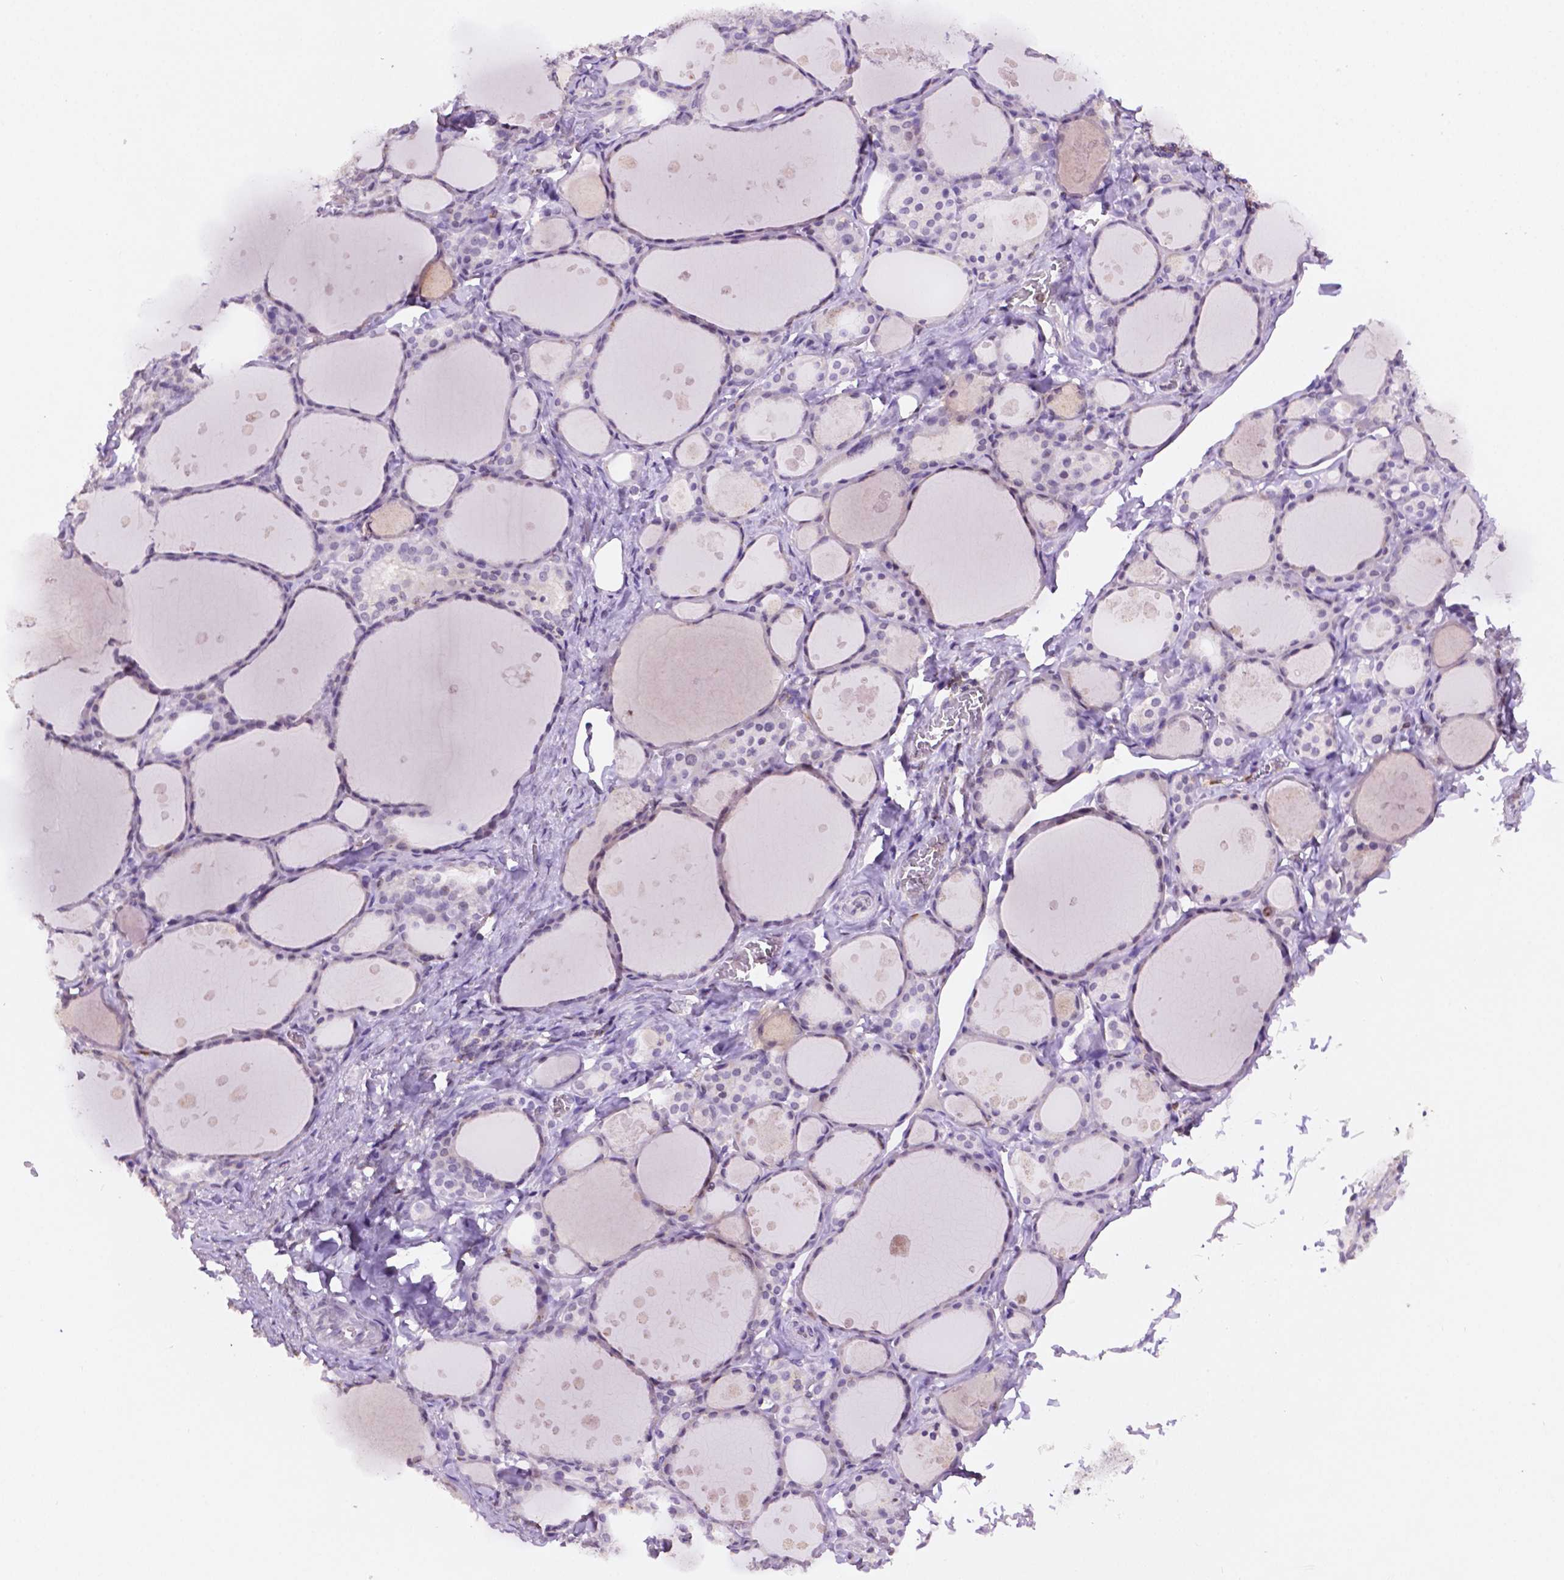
{"staining": {"intensity": "negative", "quantity": "none", "location": "none"}, "tissue": "thyroid gland", "cell_type": "Glandular cells", "image_type": "normal", "snomed": [{"axis": "morphology", "description": "Normal tissue, NOS"}, {"axis": "topography", "description": "Thyroid gland"}], "caption": "Protein analysis of normal thyroid gland displays no significant positivity in glandular cells.", "gene": "PTPN6", "patient": {"sex": "male", "age": 68}}